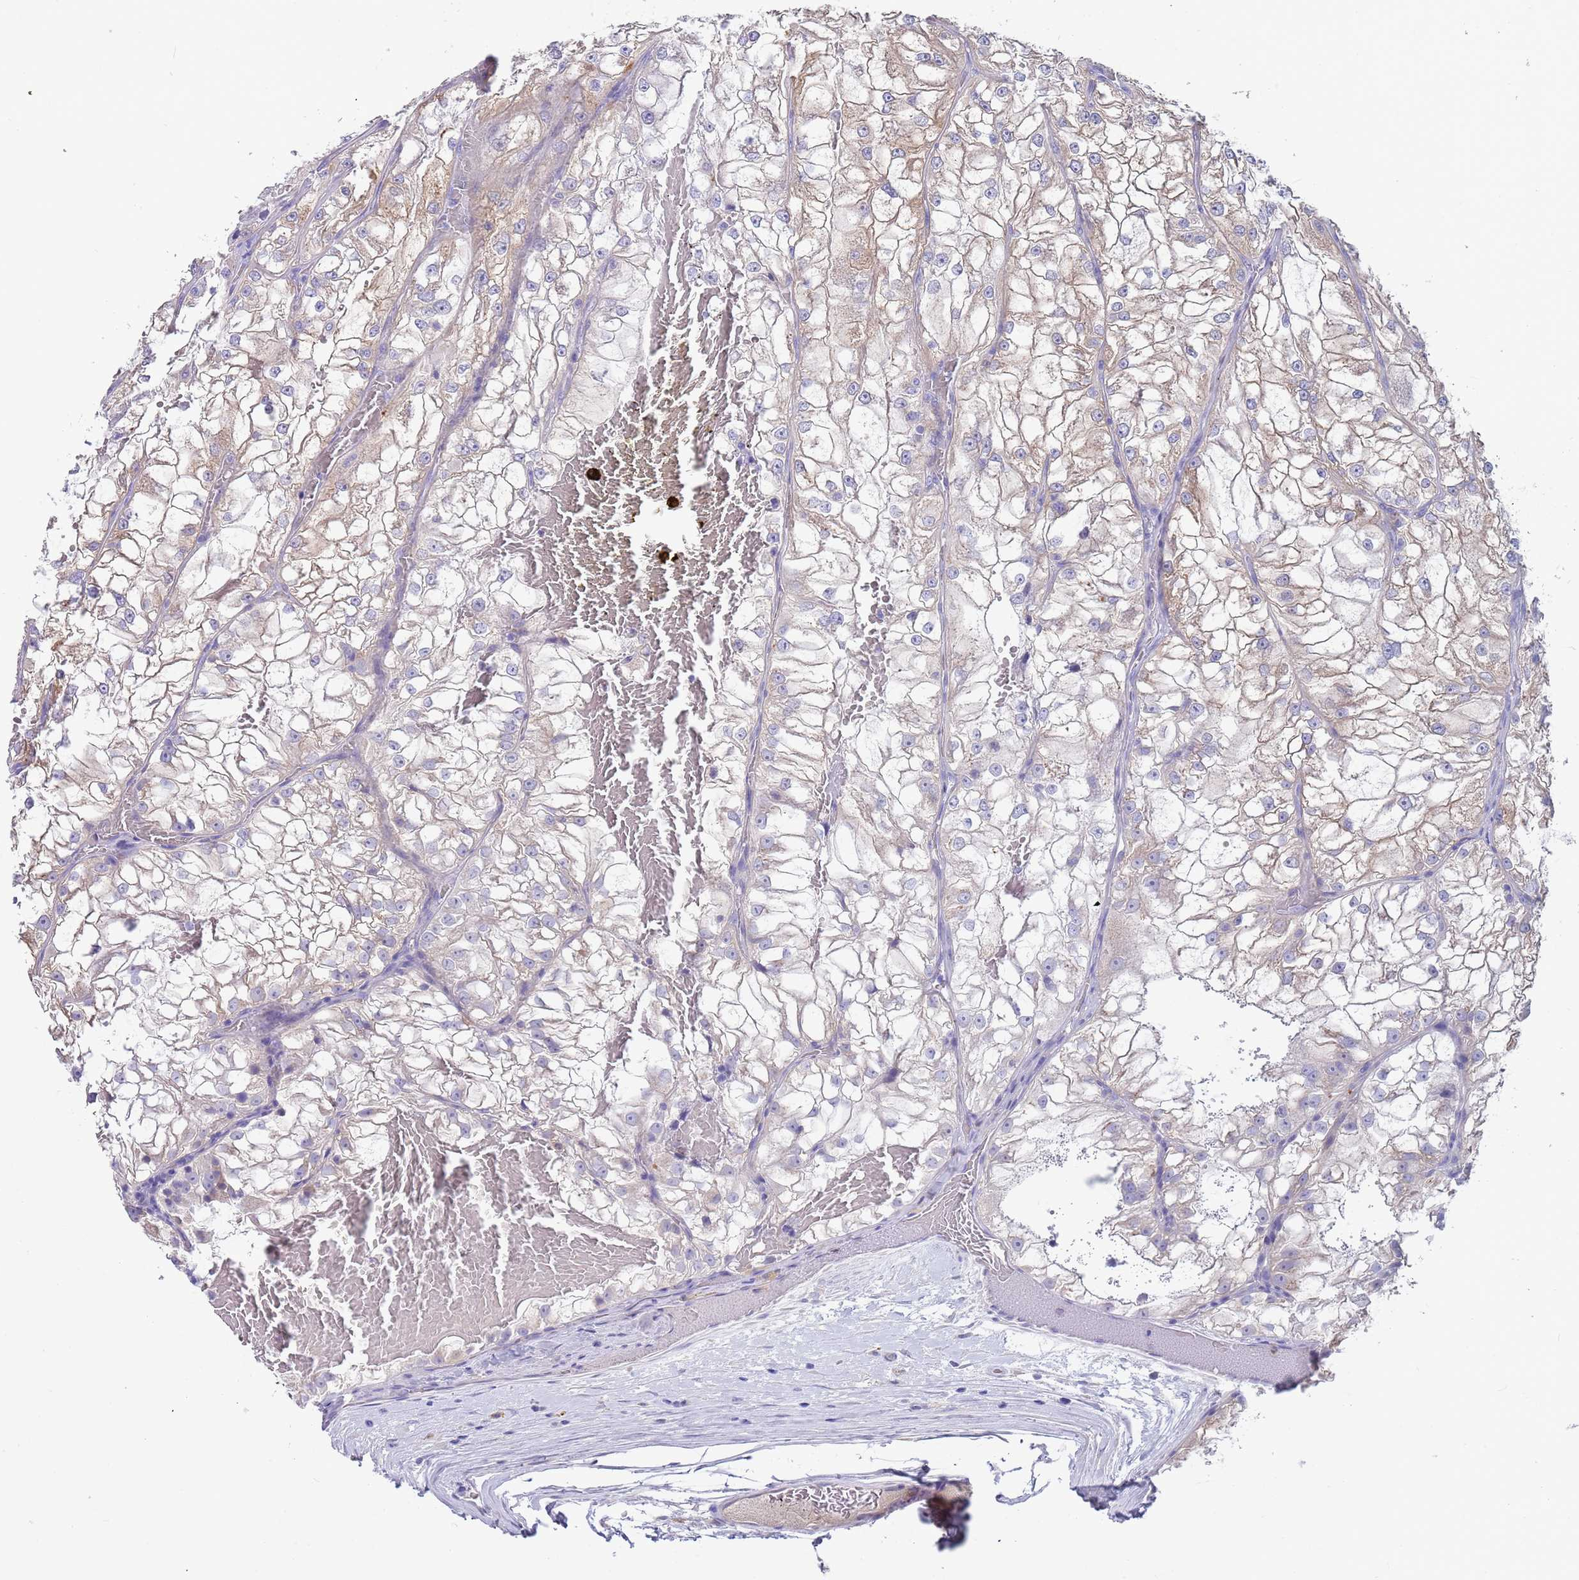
{"staining": {"intensity": "negative", "quantity": "none", "location": "none"}, "tissue": "renal cancer", "cell_type": "Tumor cells", "image_type": "cancer", "snomed": [{"axis": "morphology", "description": "Adenocarcinoma, NOS"}, {"axis": "topography", "description": "Kidney"}], "caption": "Tumor cells show no significant protein staining in renal cancer.", "gene": "TYW1", "patient": {"sex": "female", "age": 72}}